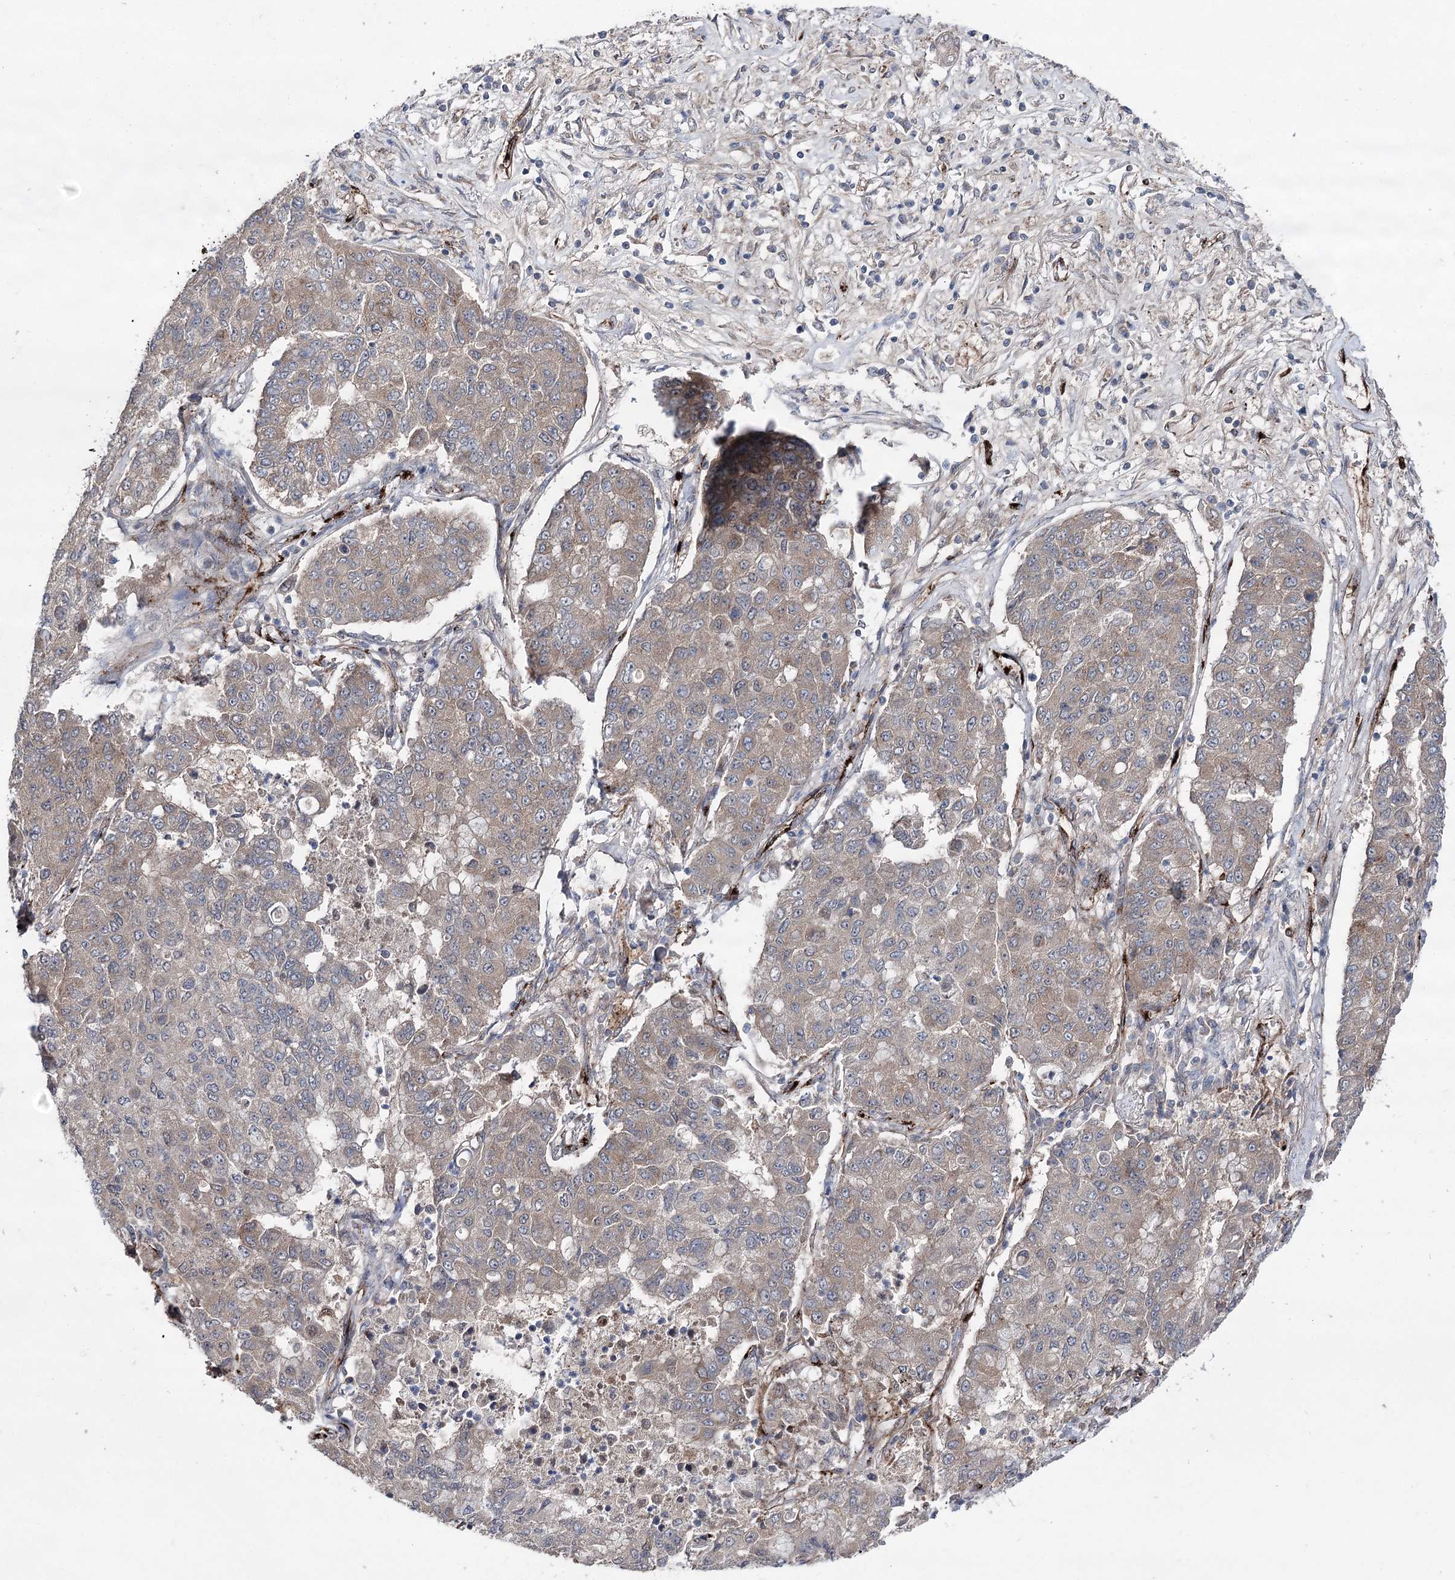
{"staining": {"intensity": "weak", "quantity": "25%-75%", "location": "cytoplasmic/membranous"}, "tissue": "lung cancer", "cell_type": "Tumor cells", "image_type": "cancer", "snomed": [{"axis": "morphology", "description": "Squamous cell carcinoma, NOS"}, {"axis": "topography", "description": "Lung"}], "caption": "Protein analysis of lung squamous cell carcinoma tissue displays weak cytoplasmic/membranous staining in about 25%-75% of tumor cells. The staining is performed using DAB (3,3'-diaminobenzidine) brown chromogen to label protein expression. The nuclei are counter-stained blue using hematoxylin.", "gene": "MIB1", "patient": {"sex": "male", "age": 74}}